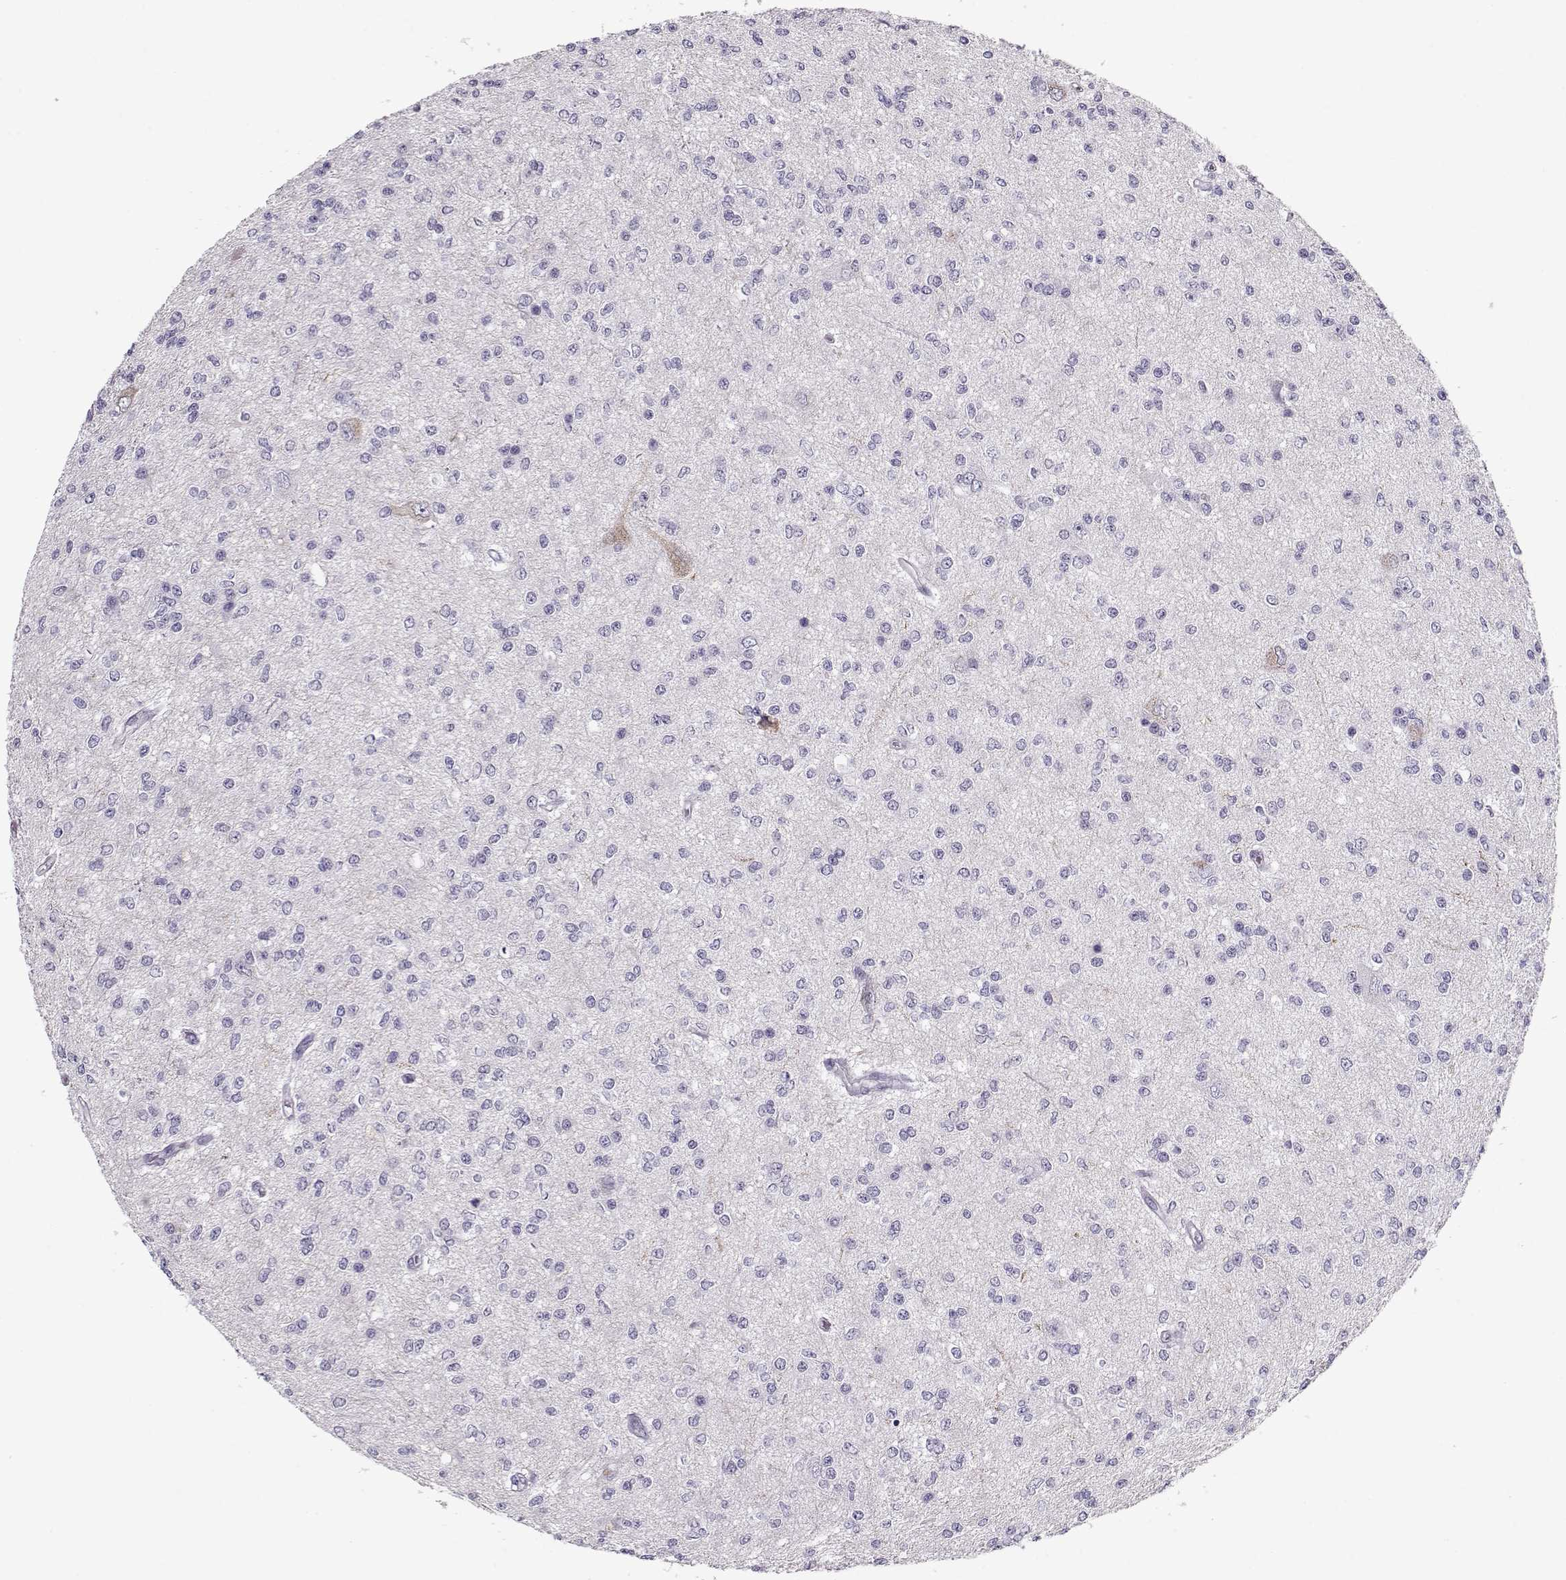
{"staining": {"intensity": "negative", "quantity": "none", "location": "none"}, "tissue": "glioma", "cell_type": "Tumor cells", "image_type": "cancer", "snomed": [{"axis": "morphology", "description": "Glioma, malignant, Low grade"}, {"axis": "topography", "description": "Brain"}], "caption": "An immunohistochemistry (IHC) histopathology image of glioma is shown. There is no staining in tumor cells of glioma.", "gene": "CCDC136", "patient": {"sex": "male", "age": 67}}